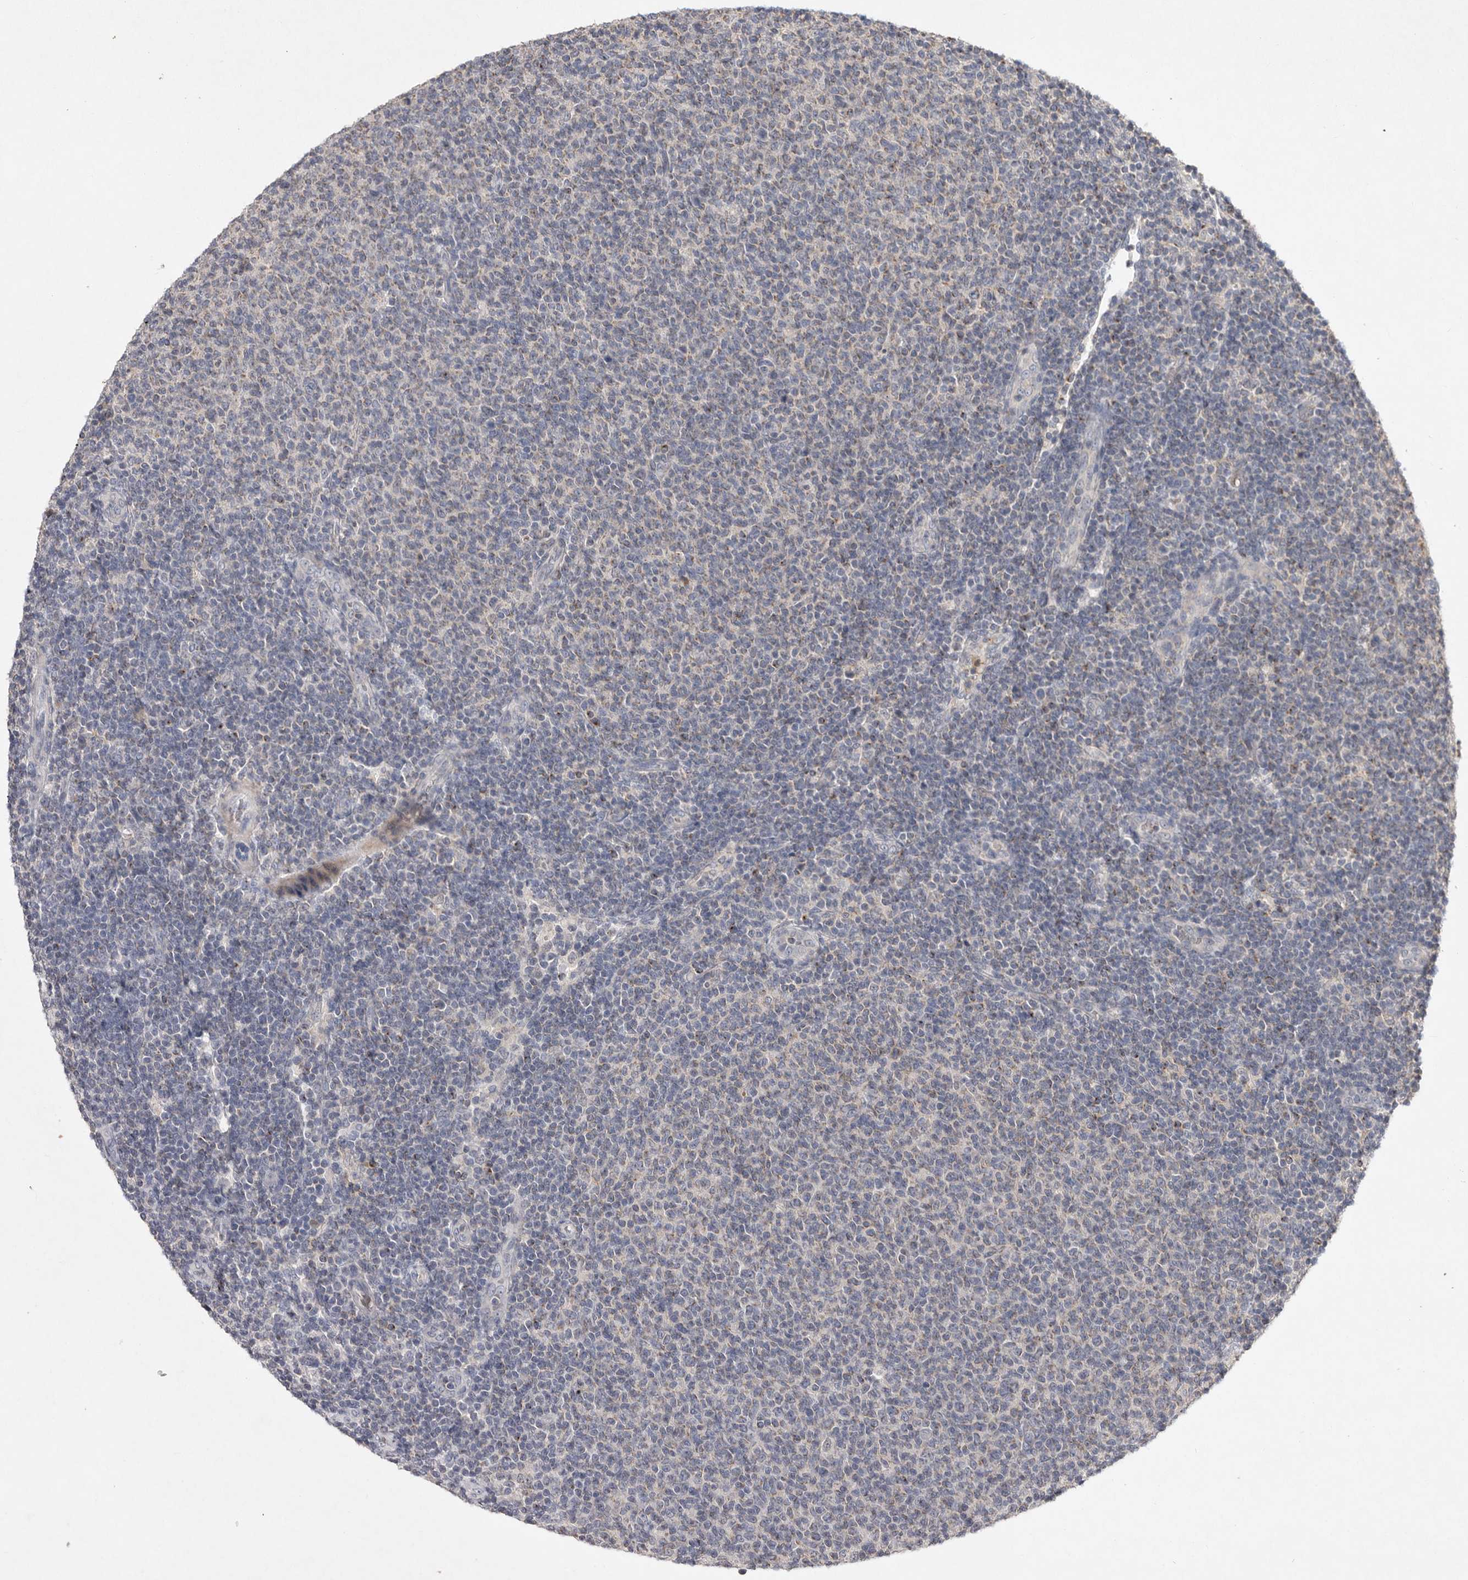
{"staining": {"intensity": "negative", "quantity": "none", "location": "none"}, "tissue": "lymphoma", "cell_type": "Tumor cells", "image_type": "cancer", "snomed": [{"axis": "morphology", "description": "Malignant lymphoma, non-Hodgkin's type, Low grade"}, {"axis": "topography", "description": "Lymph node"}], "caption": "There is no significant expression in tumor cells of low-grade malignant lymphoma, non-Hodgkin's type.", "gene": "TNFSF14", "patient": {"sex": "male", "age": 66}}